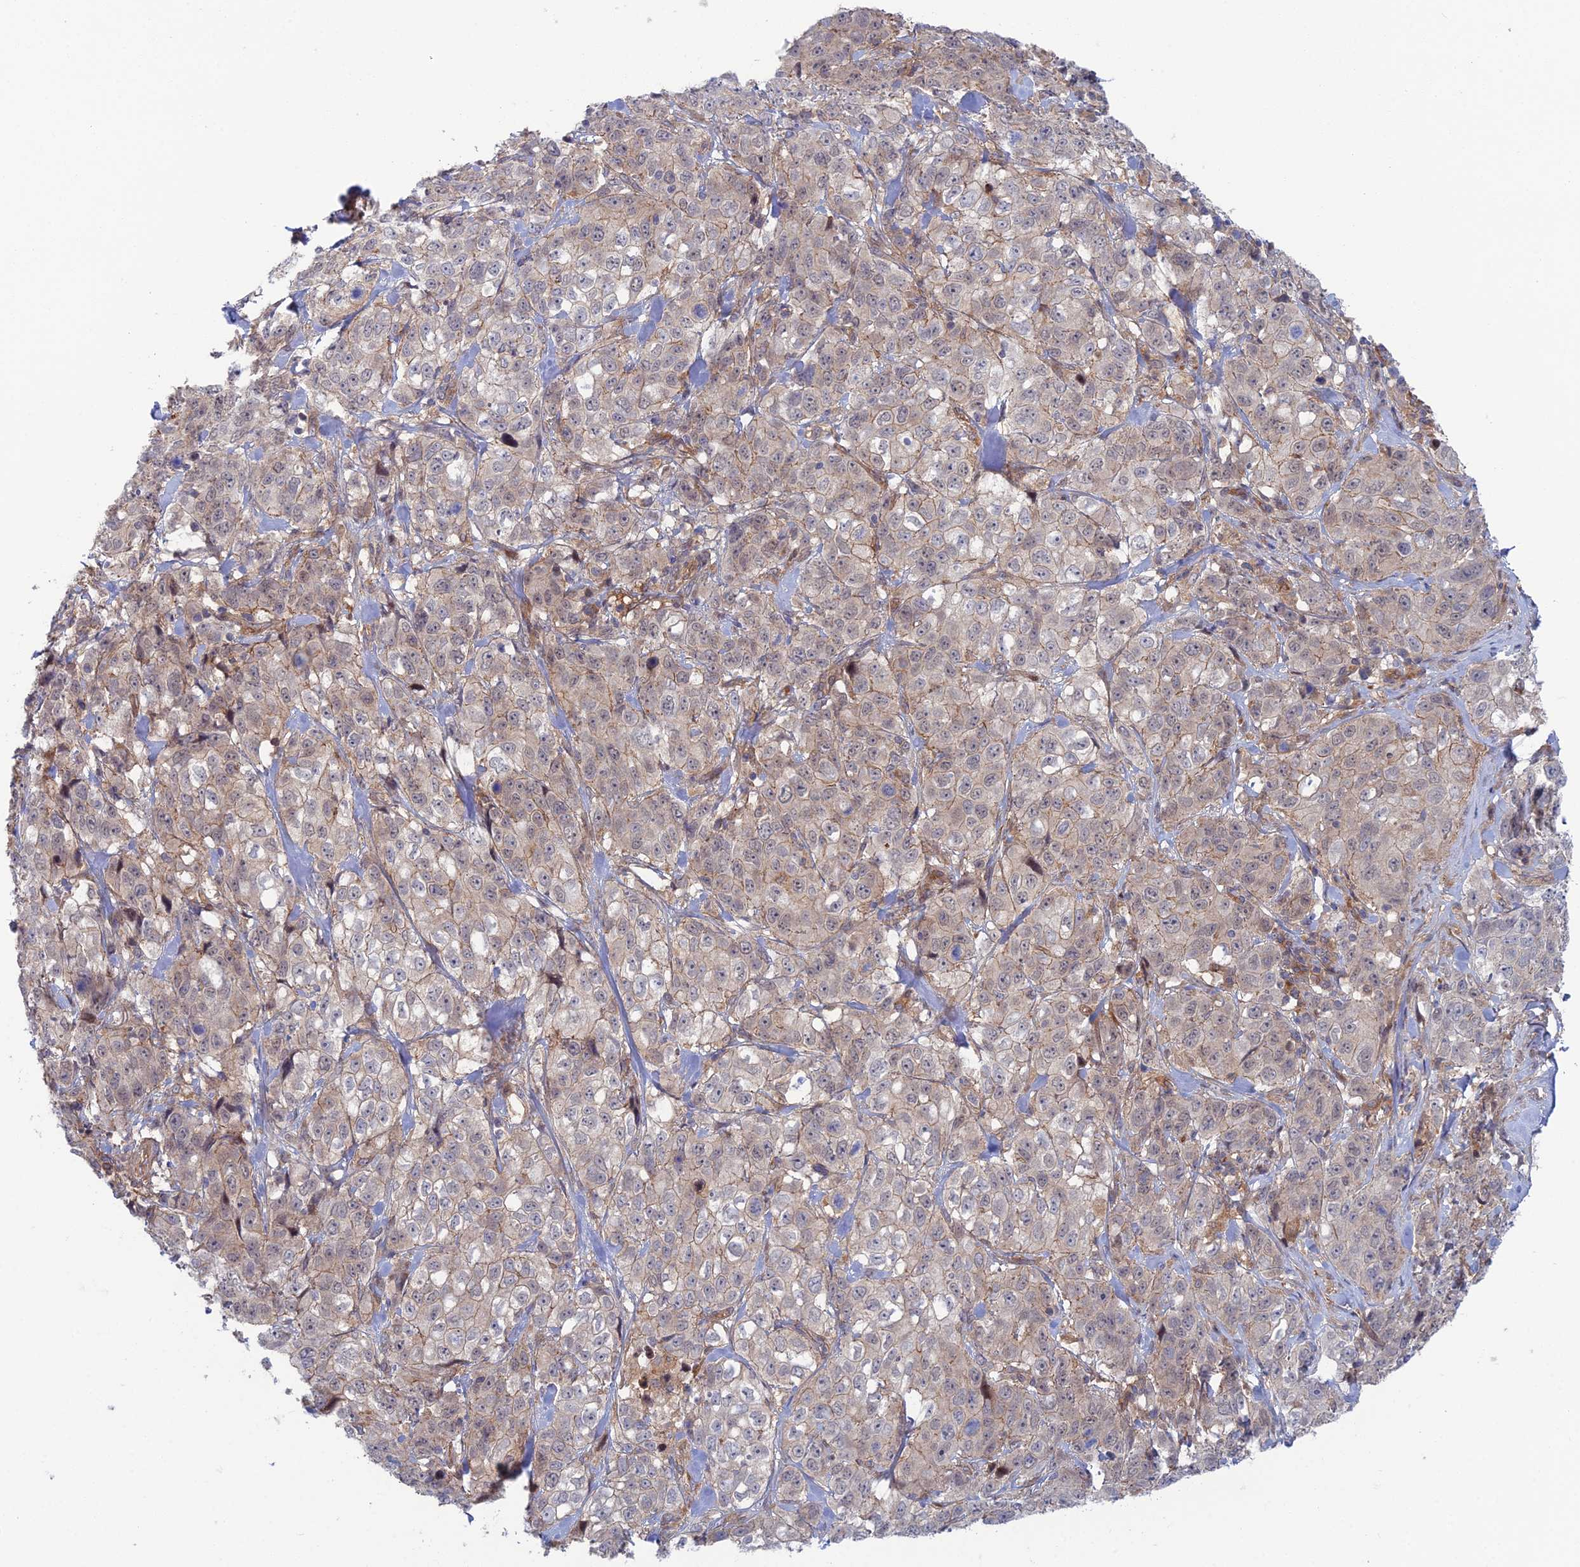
{"staining": {"intensity": "negative", "quantity": "none", "location": "none"}, "tissue": "stomach cancer", "cell_type": "Tumor cells", "image_type": "cancer", "snomed": [{"axis": "morphology", "description": "Adenocarcinoma, NOS"}, {"axis": "topography", "description": "Stomach"}], "caption": "An image of stomach adenocarcinoma stained for a protein reveals no brown staining in tumor cells.", "gene": "ABHD1", "patient": {"sex": "male", "age": 48}}